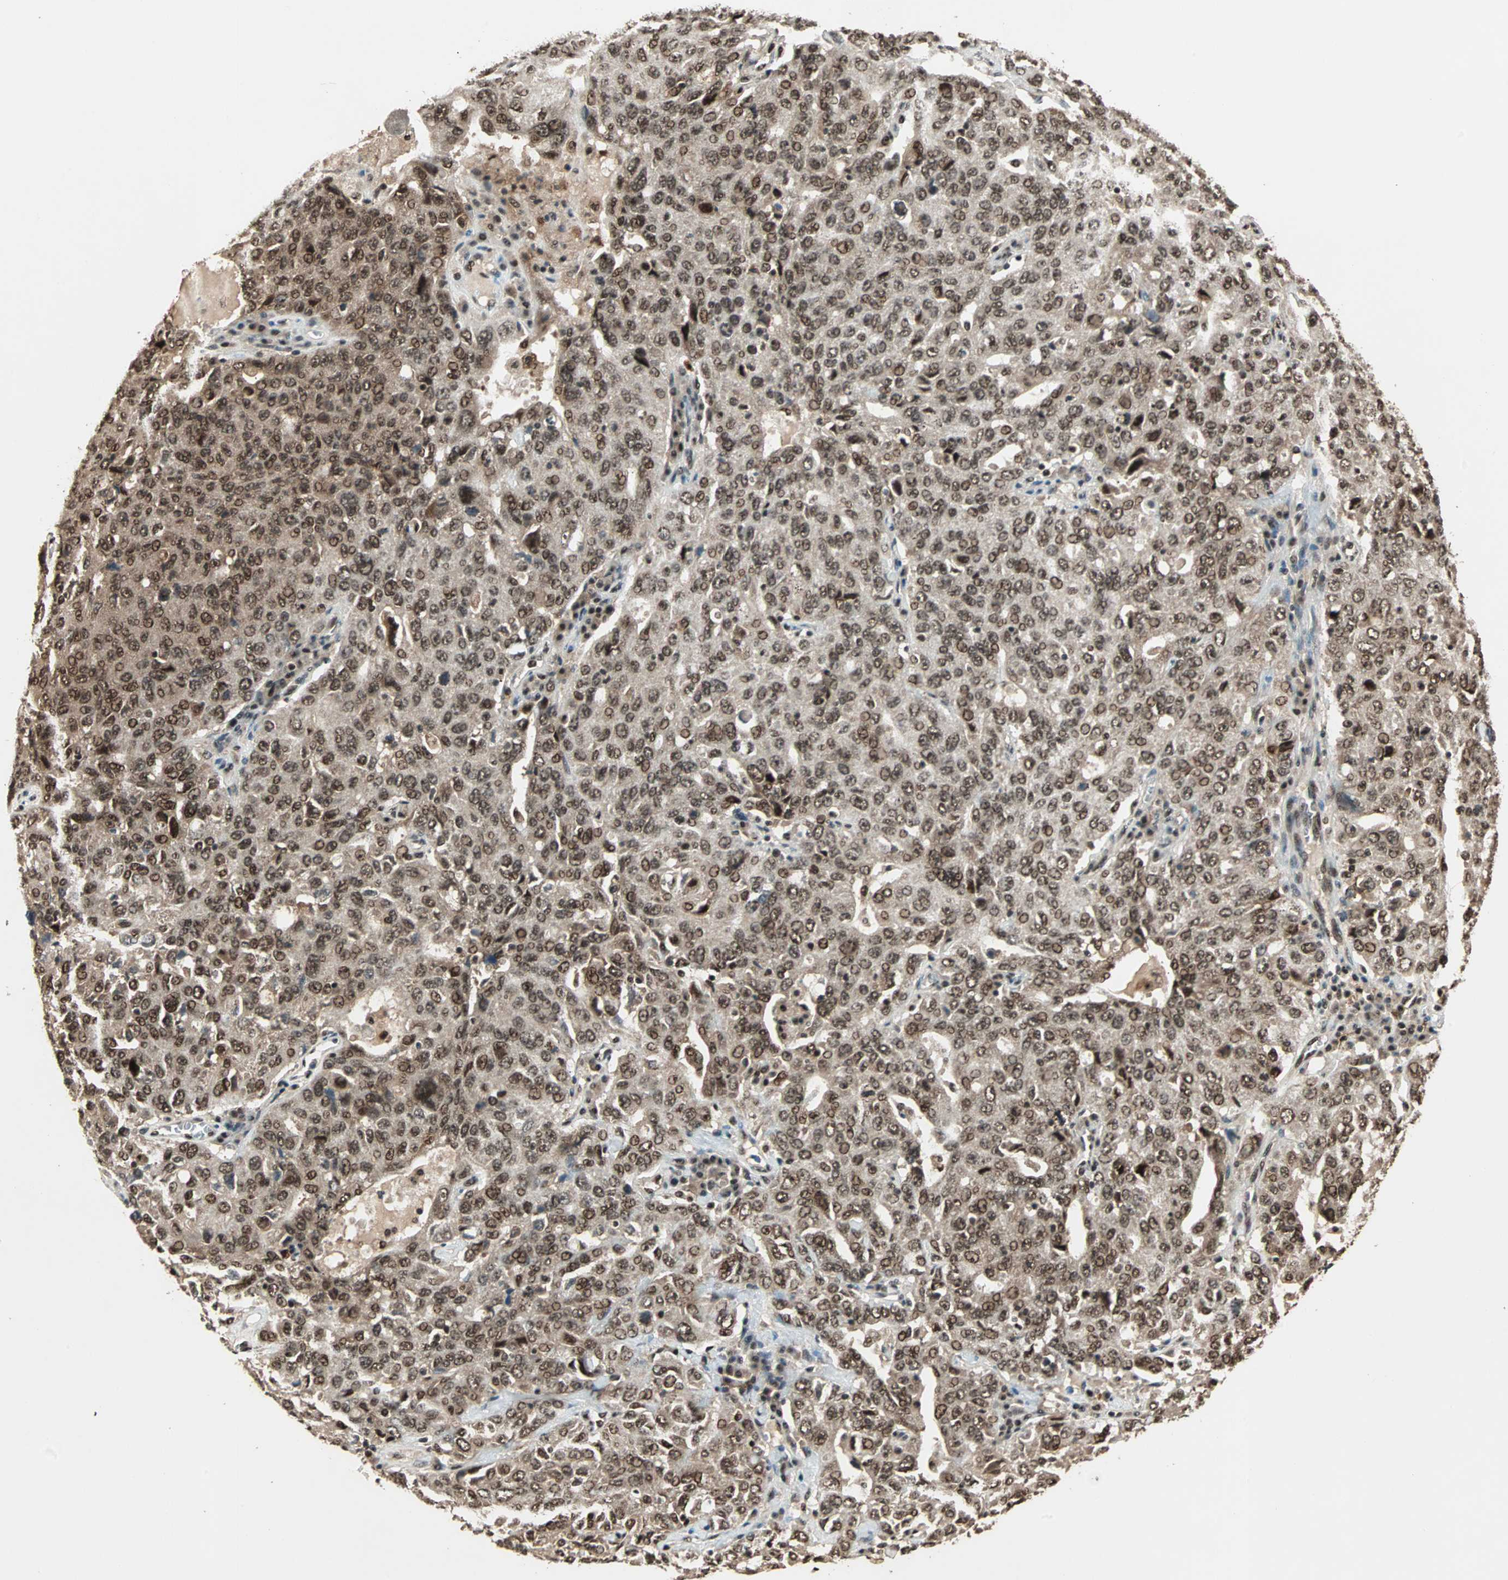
{"staining": {"intensity": "moderate", "quantity": ">75%", "location": "cytoplasmic/membranous,nuclear"}, "tissue": "ovarian cancer", "cell_type": "Tumor cells", "image_type": "cancer", "snomed": [{"axis": "morphology", "description": "Carcinoma, endometroid"}, {"axis": "topography", "description": "Ovary"}], "caption": "Immunohistochemistry (DAB (3,3'-diaminobenzidine)) staining of ovarian cancer (endometroid carcinoma) reveals moderate cytoplasmic/membranous and nuclear protein positivity in approximately >75% of tumor cells.", "gene": "ZNF44", "patient": {"sex": "female", "age": 62}}